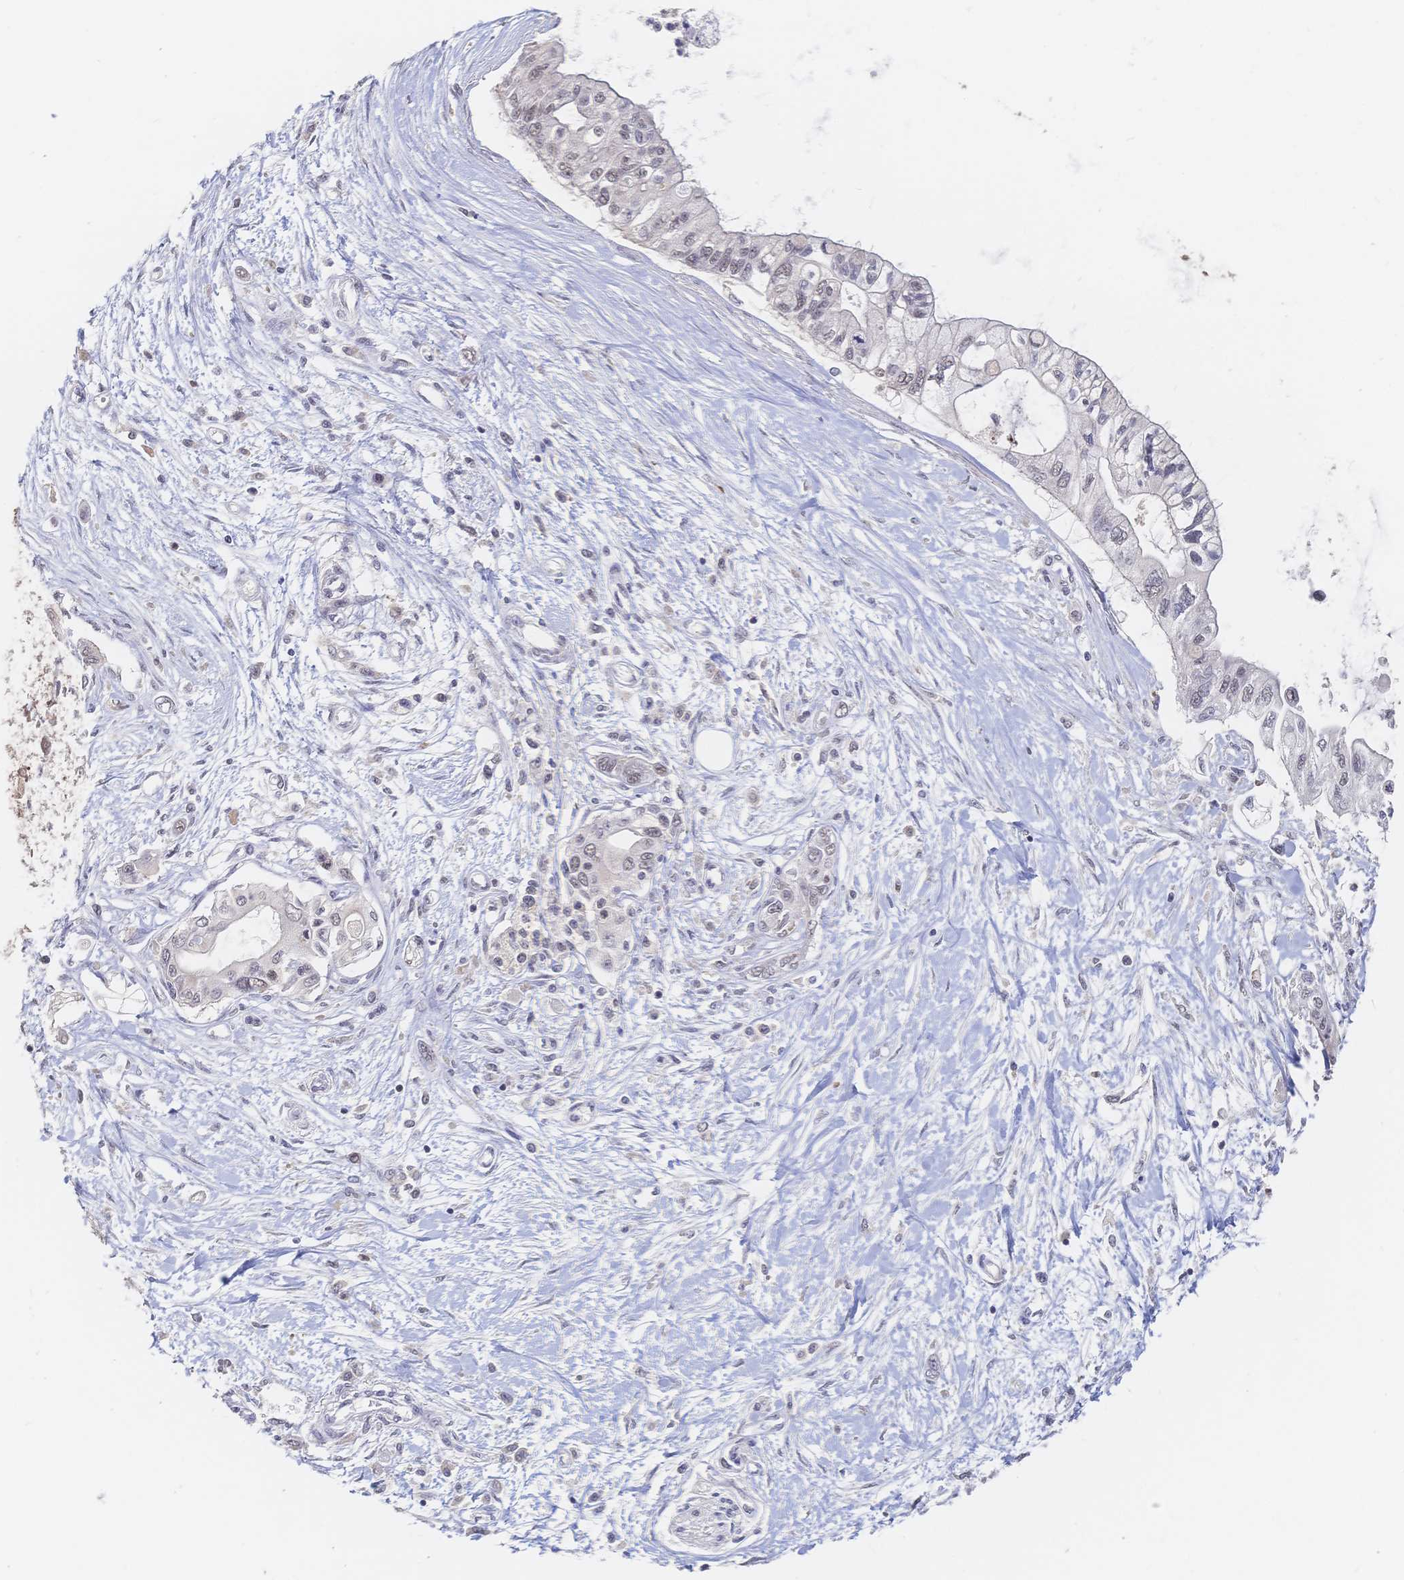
{"staining": {"intensity": "negative", "quantity": "none", "location": "none"}, "tissue": "pancreatic cancer", "cell_type": "Tumor cells", "image_type": "cancer", "snomed": [{"axis": "morphology", "description": "Adenocarcinoma, NOS"}, {"axis": "topography", "description": "Pancreas"}], "caption": "Tumor cells are negative for brown protein staining in adenocarcinoma (pancreatic).", "gene": "LRP5", "patient": {"sex": "female", "age": 77}}